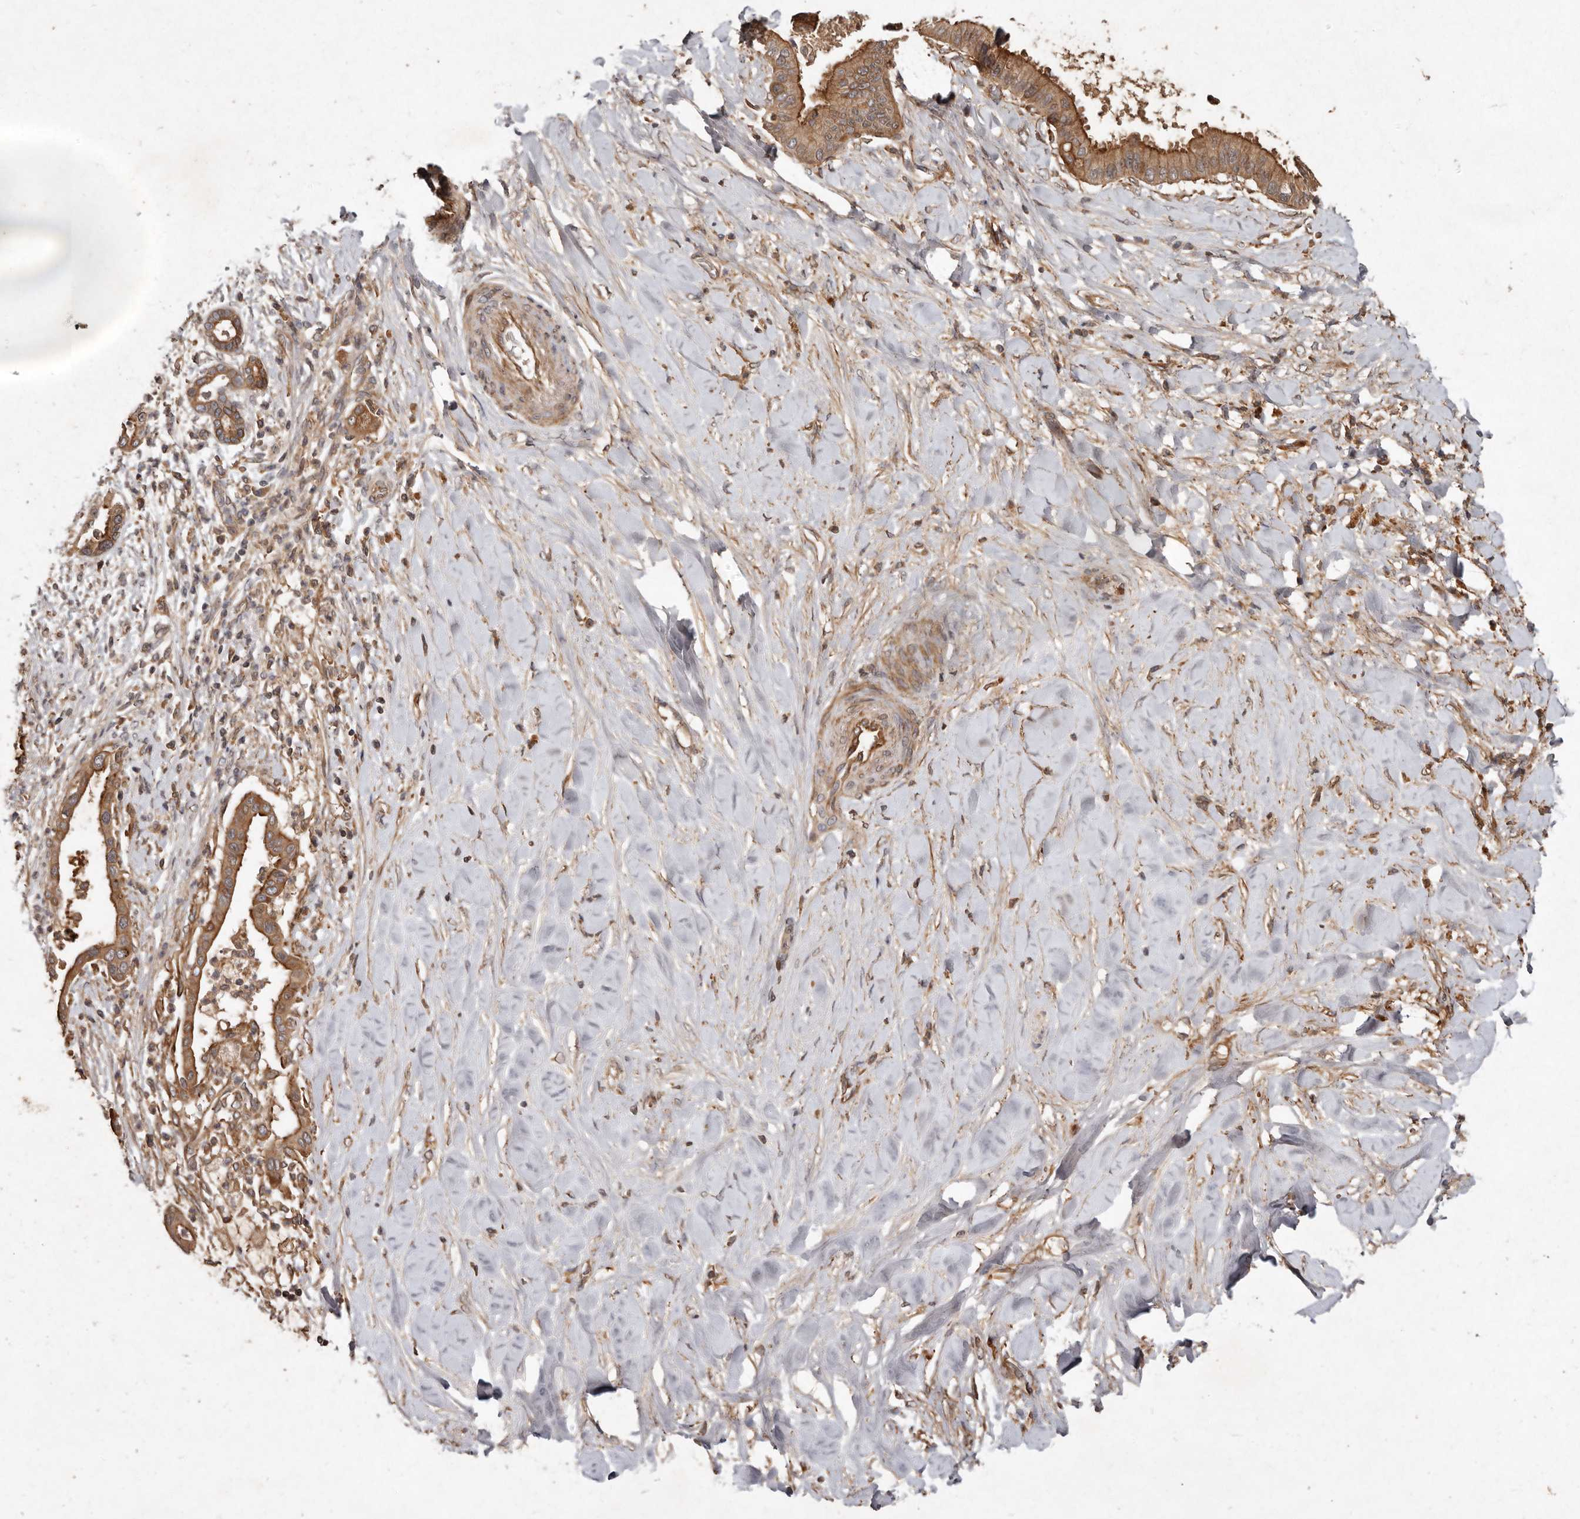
{"staining": {"intensity": "moderate", "quantity": ">75%", "location": "cytoplasmic/membranous"}, "tissue": "liver cancer", "cell_type": "Tumor cells", "image_type": "cancer", "snomed": [{"axis": "morphology", "description": "Cholangiocarcinoma"}, {"axis": "topography", "description": "Liver"}], "caption": "Liver cancer (cholangiocarcinoma) stained with a protein marker demonstrates moderate staining in tumor cells.", "gene": "SEMA3A", "patient": {"sex": "female", "age": 54}}